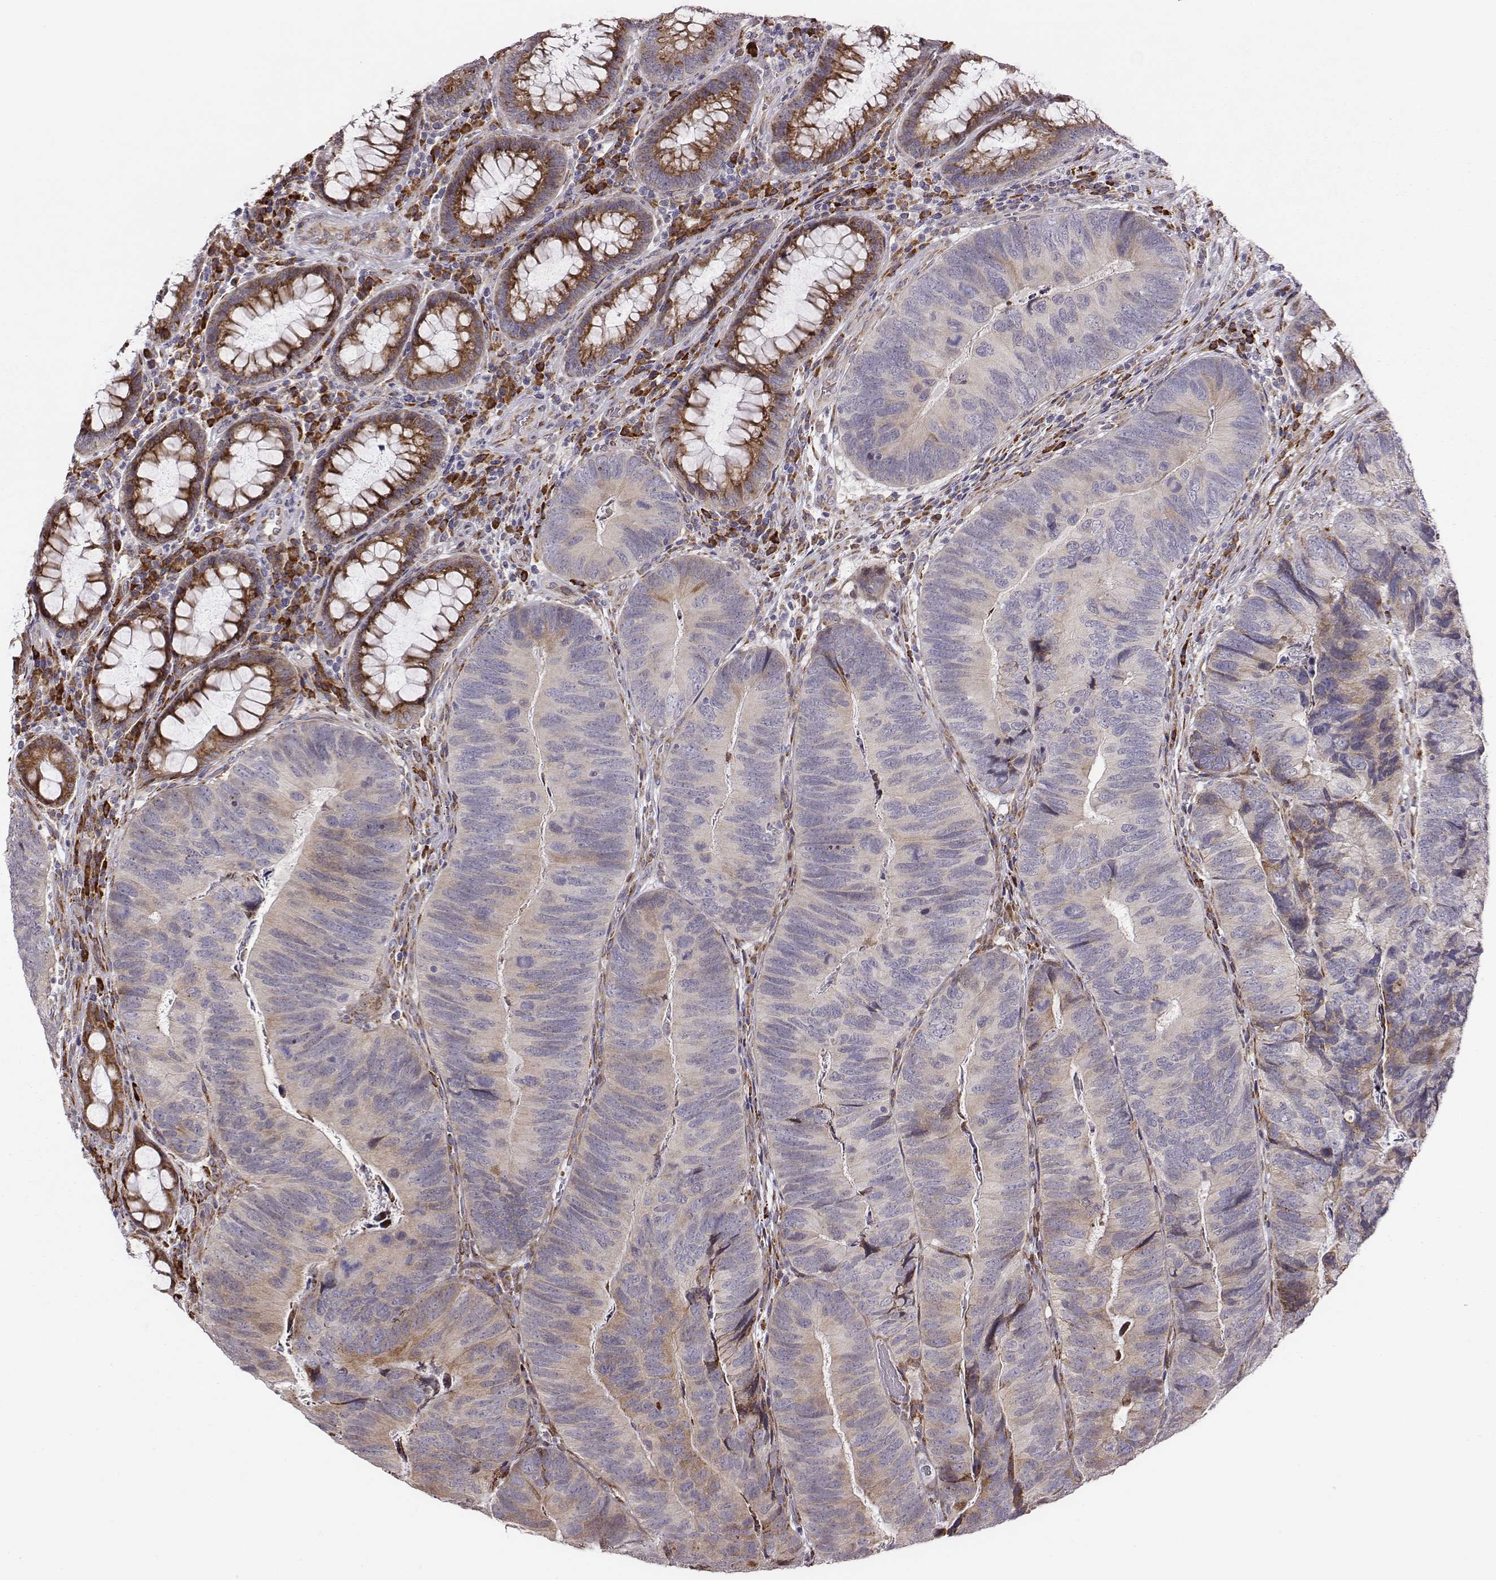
{"staining": {"intensity": "moderate", "quantity": "<25%", "location": "cytoplasmic/membranous"}, "tissue": "colorectal cancer", "cell_type": "Tumor cells", "image_type": "cancer", "snomed": [{"axis": "morphology", "description": "Adenocarcinoma, NOS"}, {"axis": "topography", "description": "Colon"}], "caption": "Protein analysis of colorectal cancer (adenocarcinoma) tissue reveals moderate cytoplasmic/membranous staining in about <25% of tumor cells. The staining was performed using DAB (3,3'-diaminobenzidine), with brown indicating positive protein expression. Nuclei are stained blue with hematoxylin.", "gene": "SELENOI", "patient": {"sex": "female", "age": 67}}